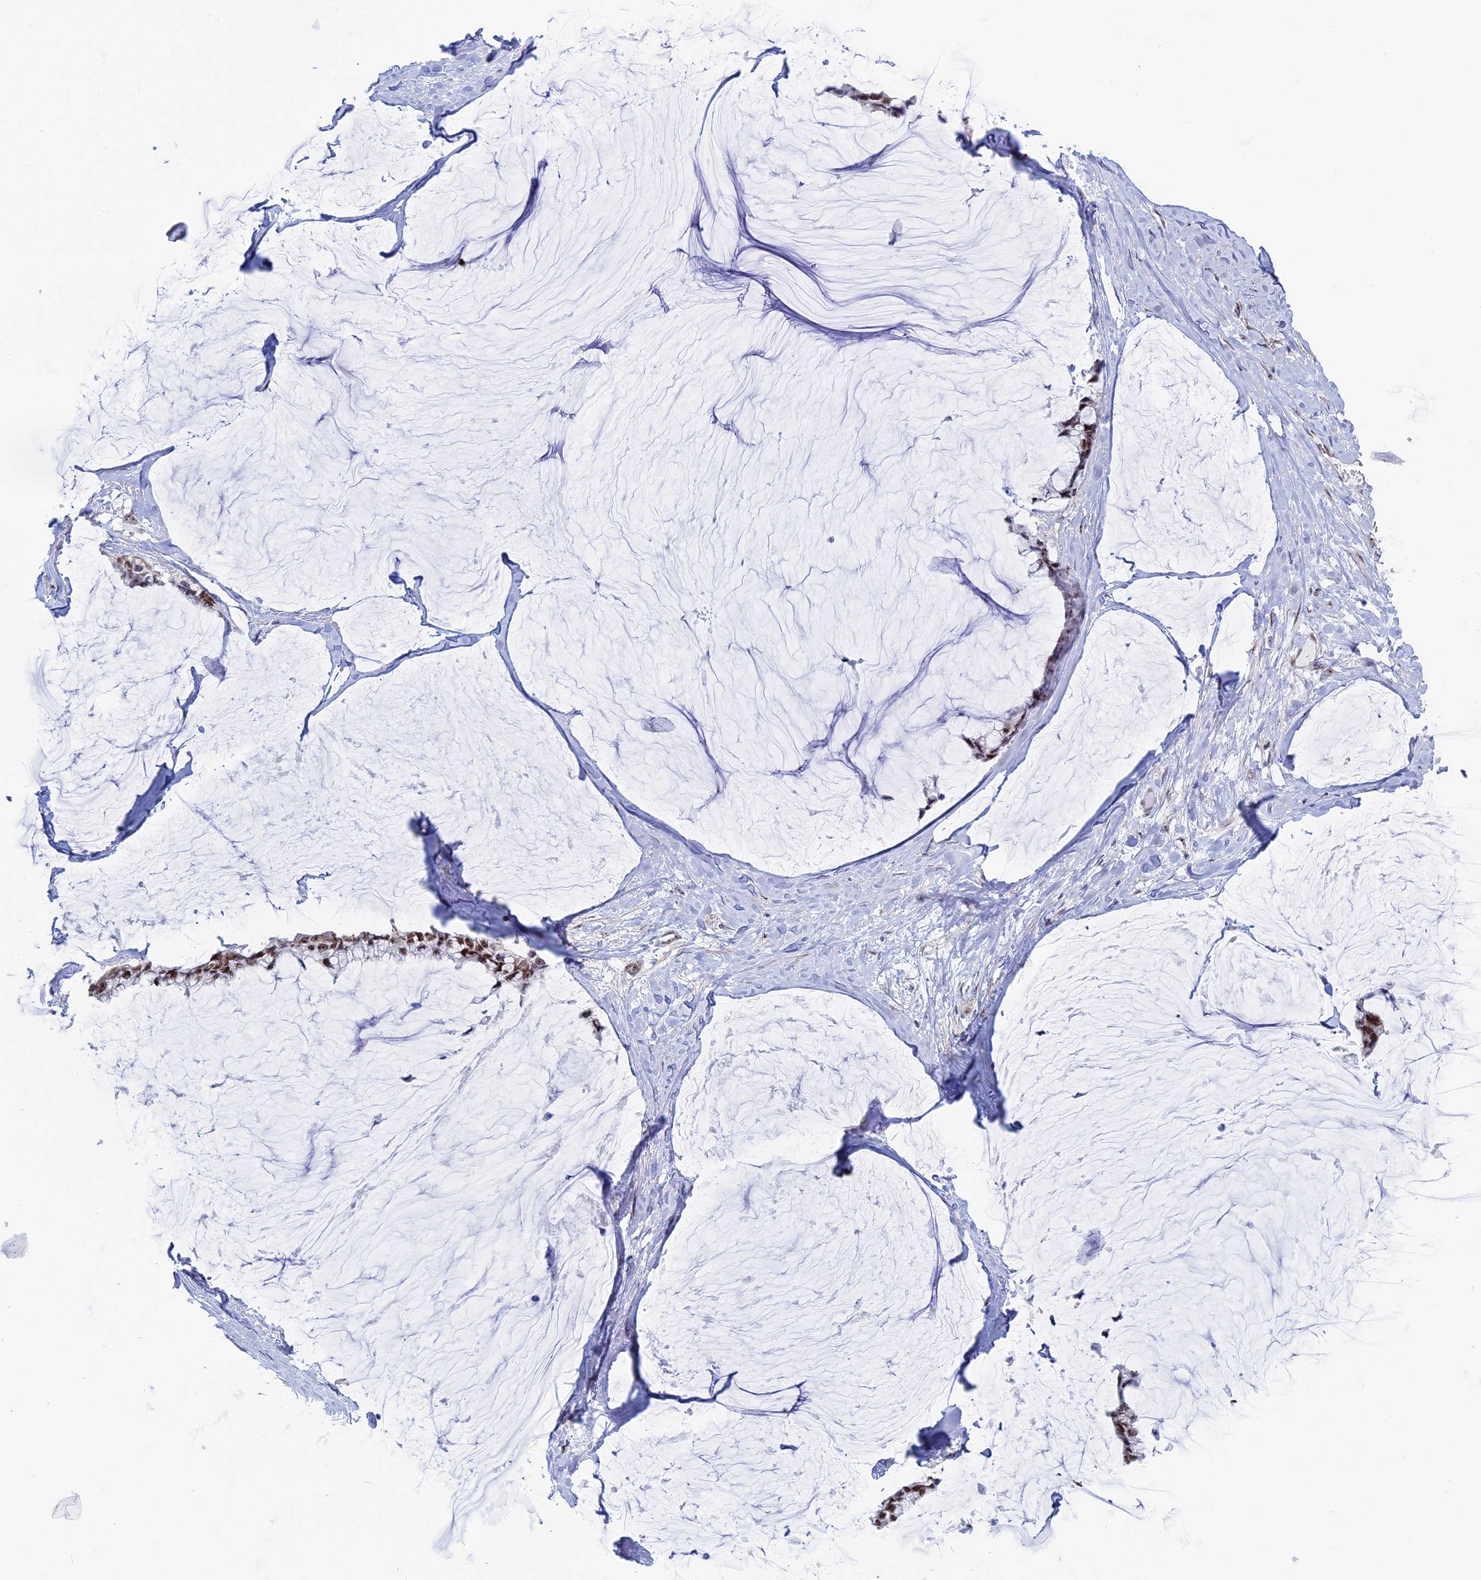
{"staining": {"intensity": "moderate", "quantity": ">75%", "location": "nuclear"}, "tissue": "ovarian cancer", "cell_type": "Tumor cells", "image_type": "cancer", "snomed": [{"axis": "morphology", "description": "Cystadenocarcinoma, mucinous, NOS"}, {"axis": "topography", "description": "Ovary"}], "caption": "This photomicrograph displays IHC staining of mucinous cystadenocarcinoma (ovarian), with medium moderate nuclear expression in about >75% of tumor cells.", "gene": "CCDC86", "patient": {"sex": "female", "age": 39}}